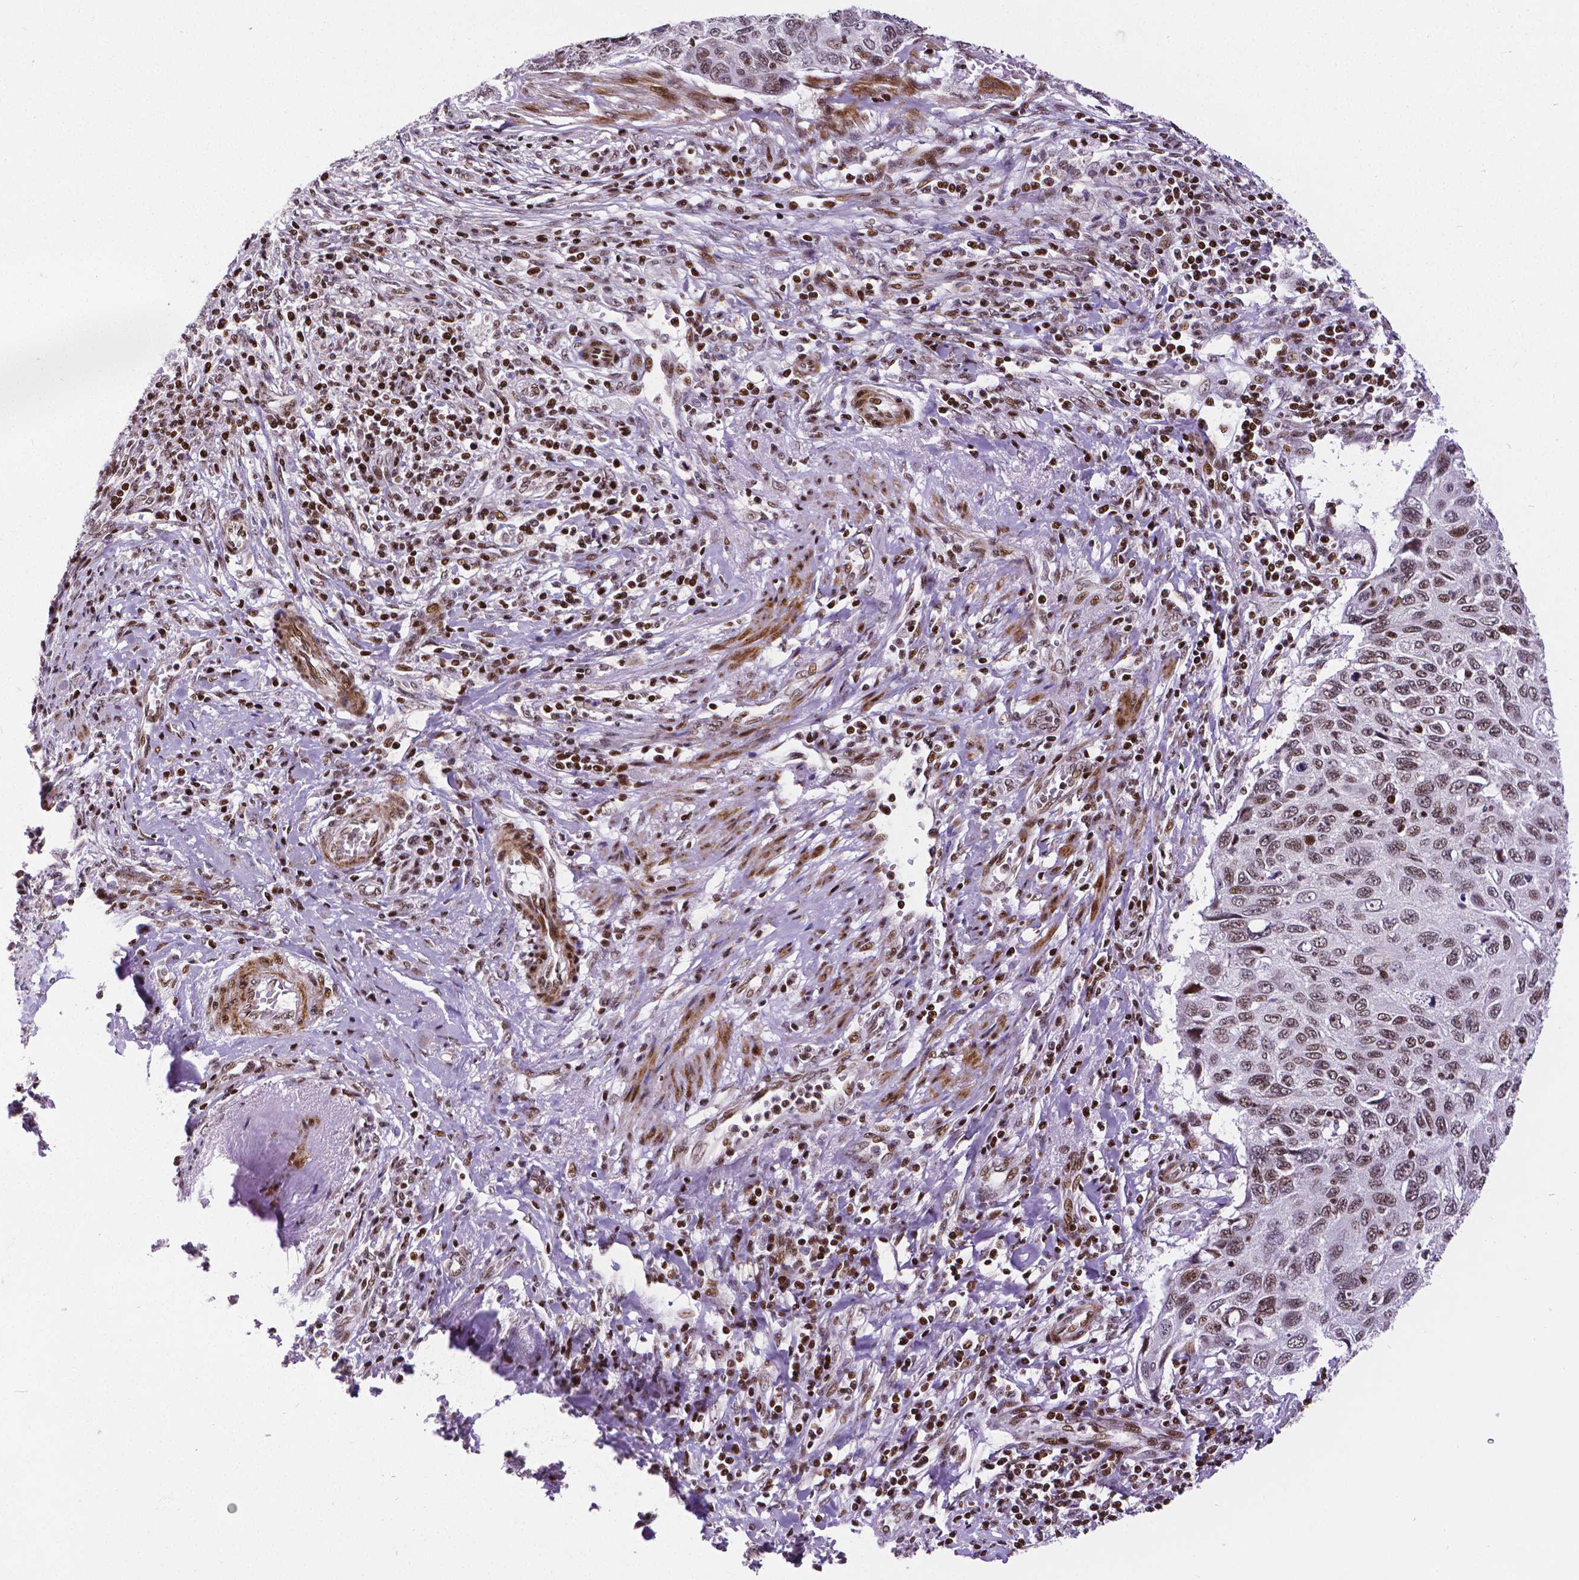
{"staining": {"intensity": "moderate", "quantity": ">75%", "location": "nuclear"}, "tissue": "cervical cancer", "cell_type": "Tumor cells", "image_type": "cancer", "snomed": [{"axis": "morphology", "description": "Squamous cell carcinoma, NOS"}, {"axis": "topography", "description": "Cervix"}], "caption": "Cervical cancer stained with a protein marker displays moderate staining in tumor cells.", "gene": "CTCF", "patient": {"sex": "female", "age": 70}}